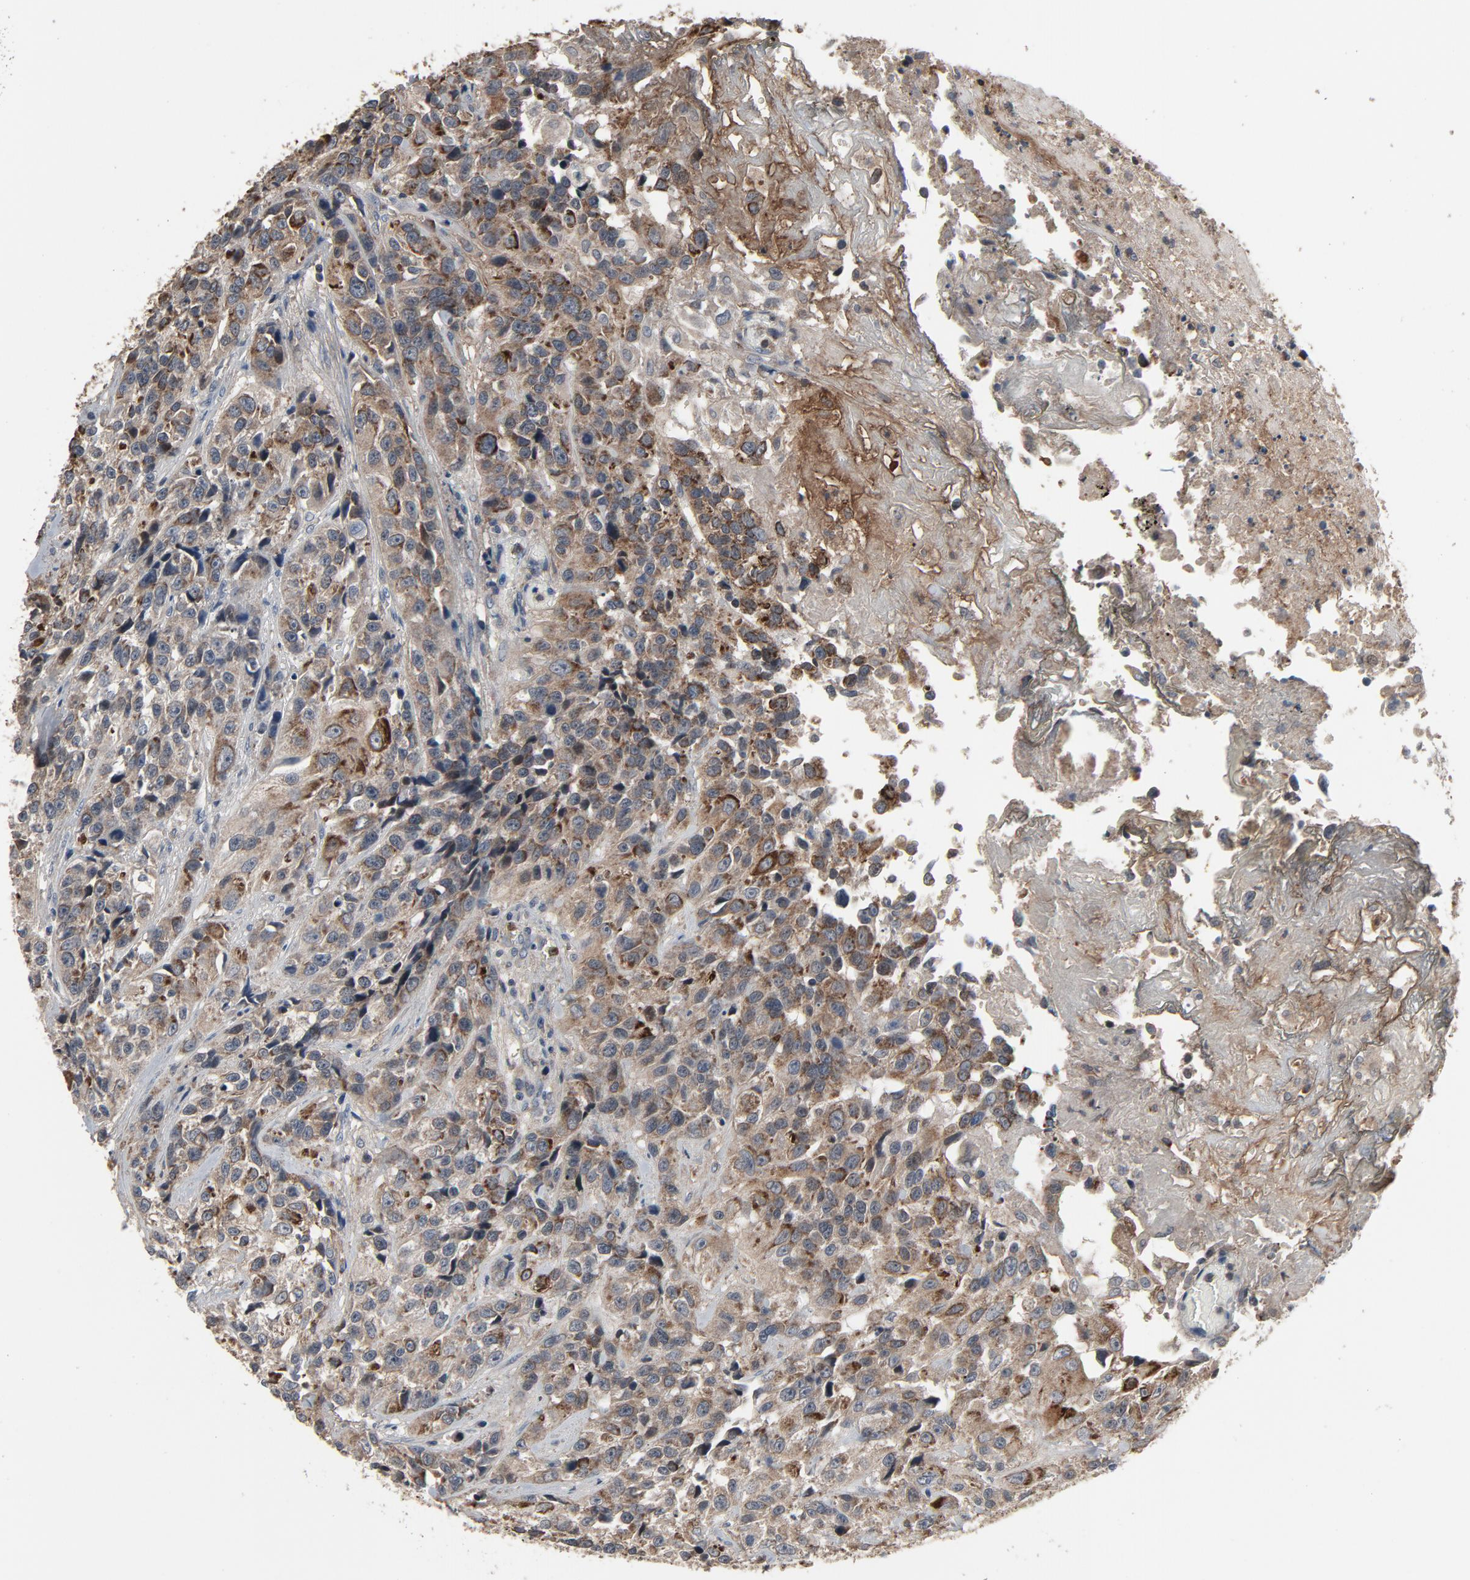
{"staining": {"intensity": "moderate", "quantity": "25%-75%", "location": "cytoplasmic/membranous"}, "tissue": "urothelial cancer", "cell_type": "Tumor cells", "image_type": "cancer", "snomed": [{"axis": "morphology", "description": "Urothelial carcinoma, High grade"}, {"axis": "topography", "description": "Urinary bladder"}], "caption": "Urothelial cancer stained with a protein marker displays moderate staining in tumor cells.", "gene": "PDZD4", "patient": {"sex": "female", "age": 81}}